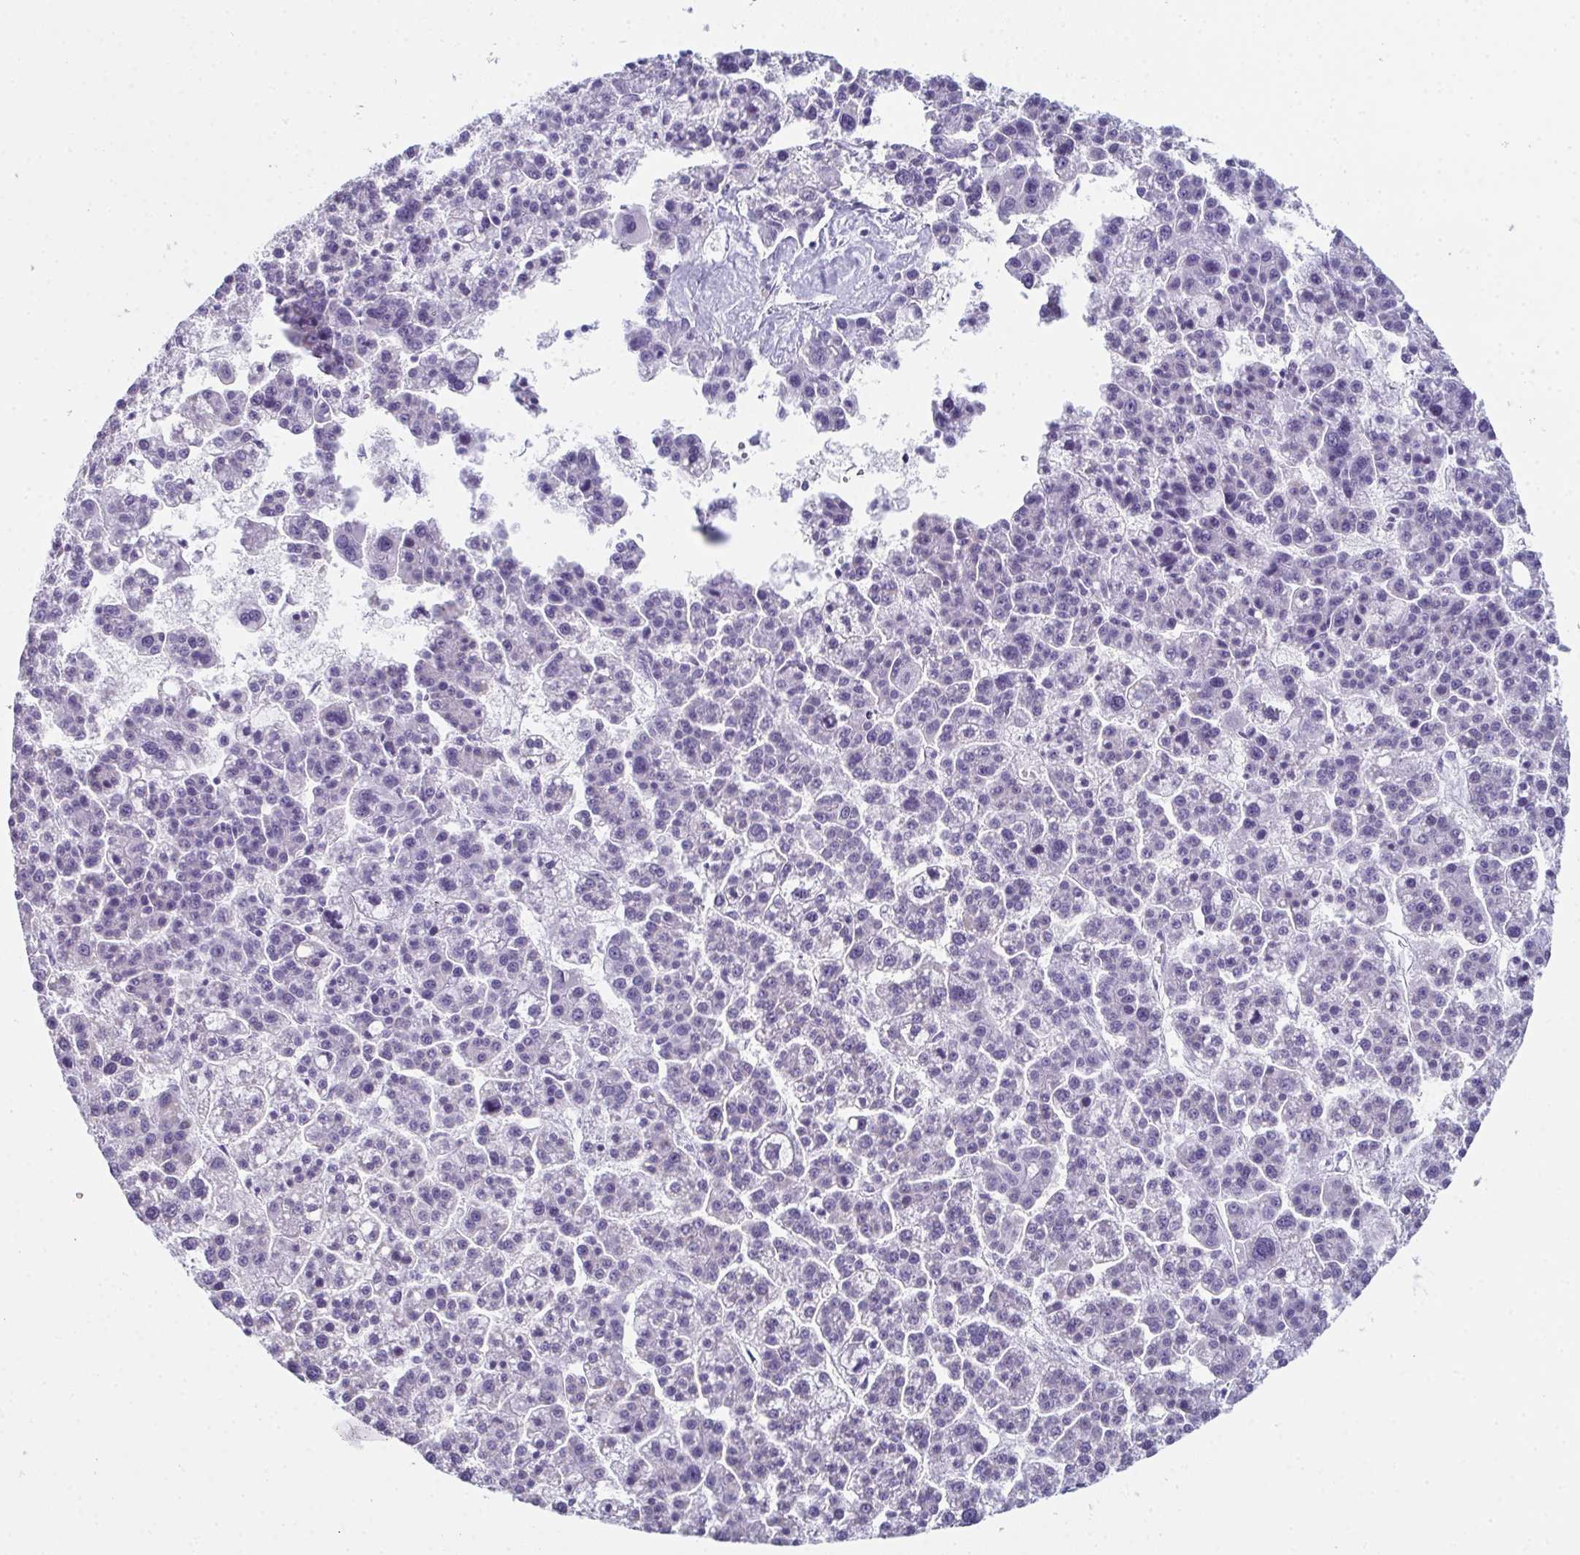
{"staining": {"intensity": "negative", "quantity": "none", "location": "none"}, "tissue": "liver cancer", "cell_type": "Tumor cells", "image_type": "cancer", "snomed": [{"axis": "morphology", "description": "Carcinoma, Hepatocellular, NOS"}, {"axis": "topography", "description": "Liver"}], "caption": "There is no significant expression in tumor cells of liver hepatocellular carcinoma.", "gene": "ENKUR", "patient": {"sex": "female", "age": 58}}